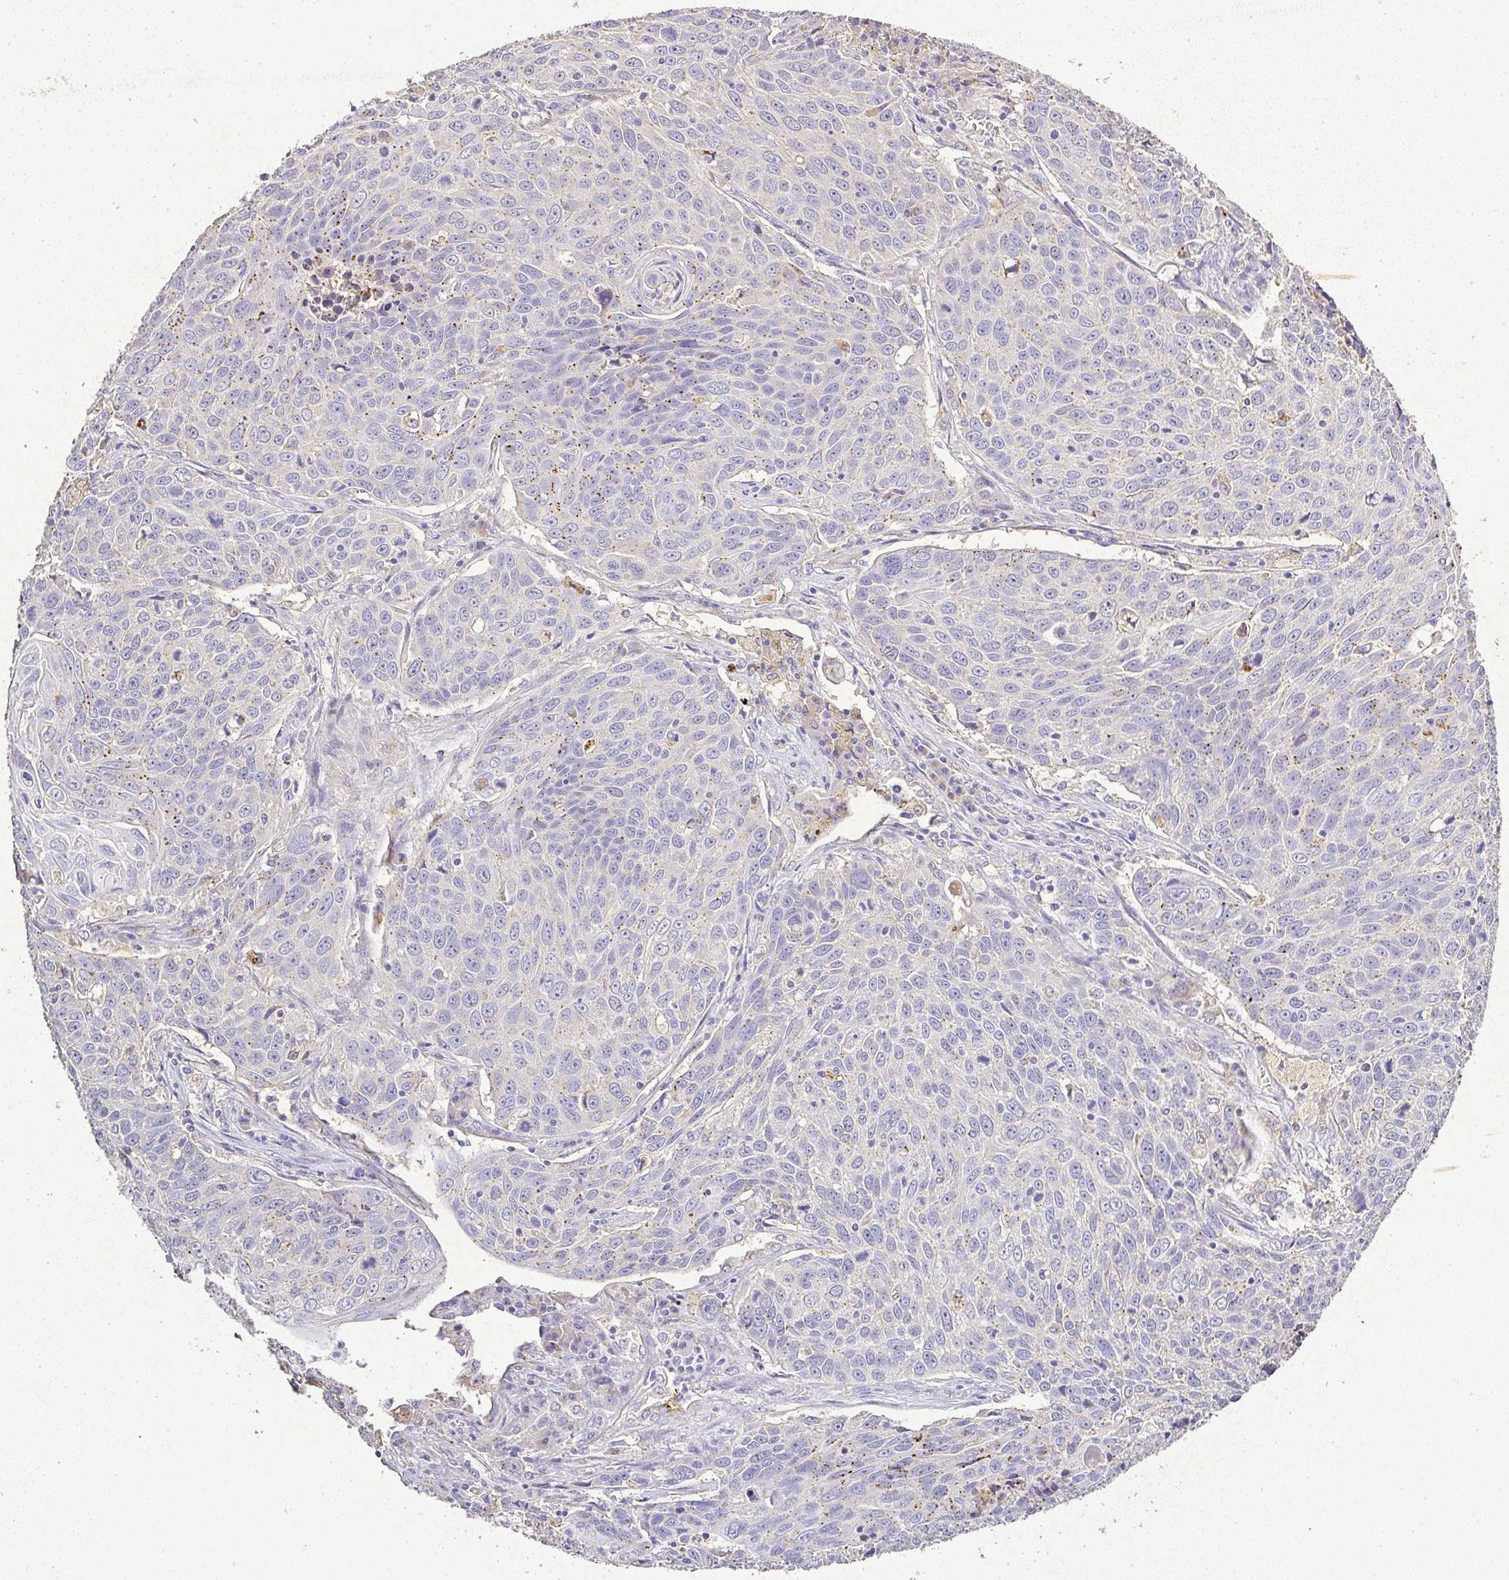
{"staining": {"intensity": "weak", "quantity": "<25%", "location": "cytoplasmic/membranous"}, "tissue": "lung cancer", "cell_type": "Tumor cells", "image_type": "cancer", "snomed": [{"axis": "morphology", "description": "Squamous cell carcinoma, NOS"}, {"axis": "topography", "description": "Lung"}], "caption": "Immunohistochemical staining of lung squamous cell carcinoma shows no significant staining in tumor cells.", "gene": "RPS2", "patient": {"sex": "male", "age": 78}}